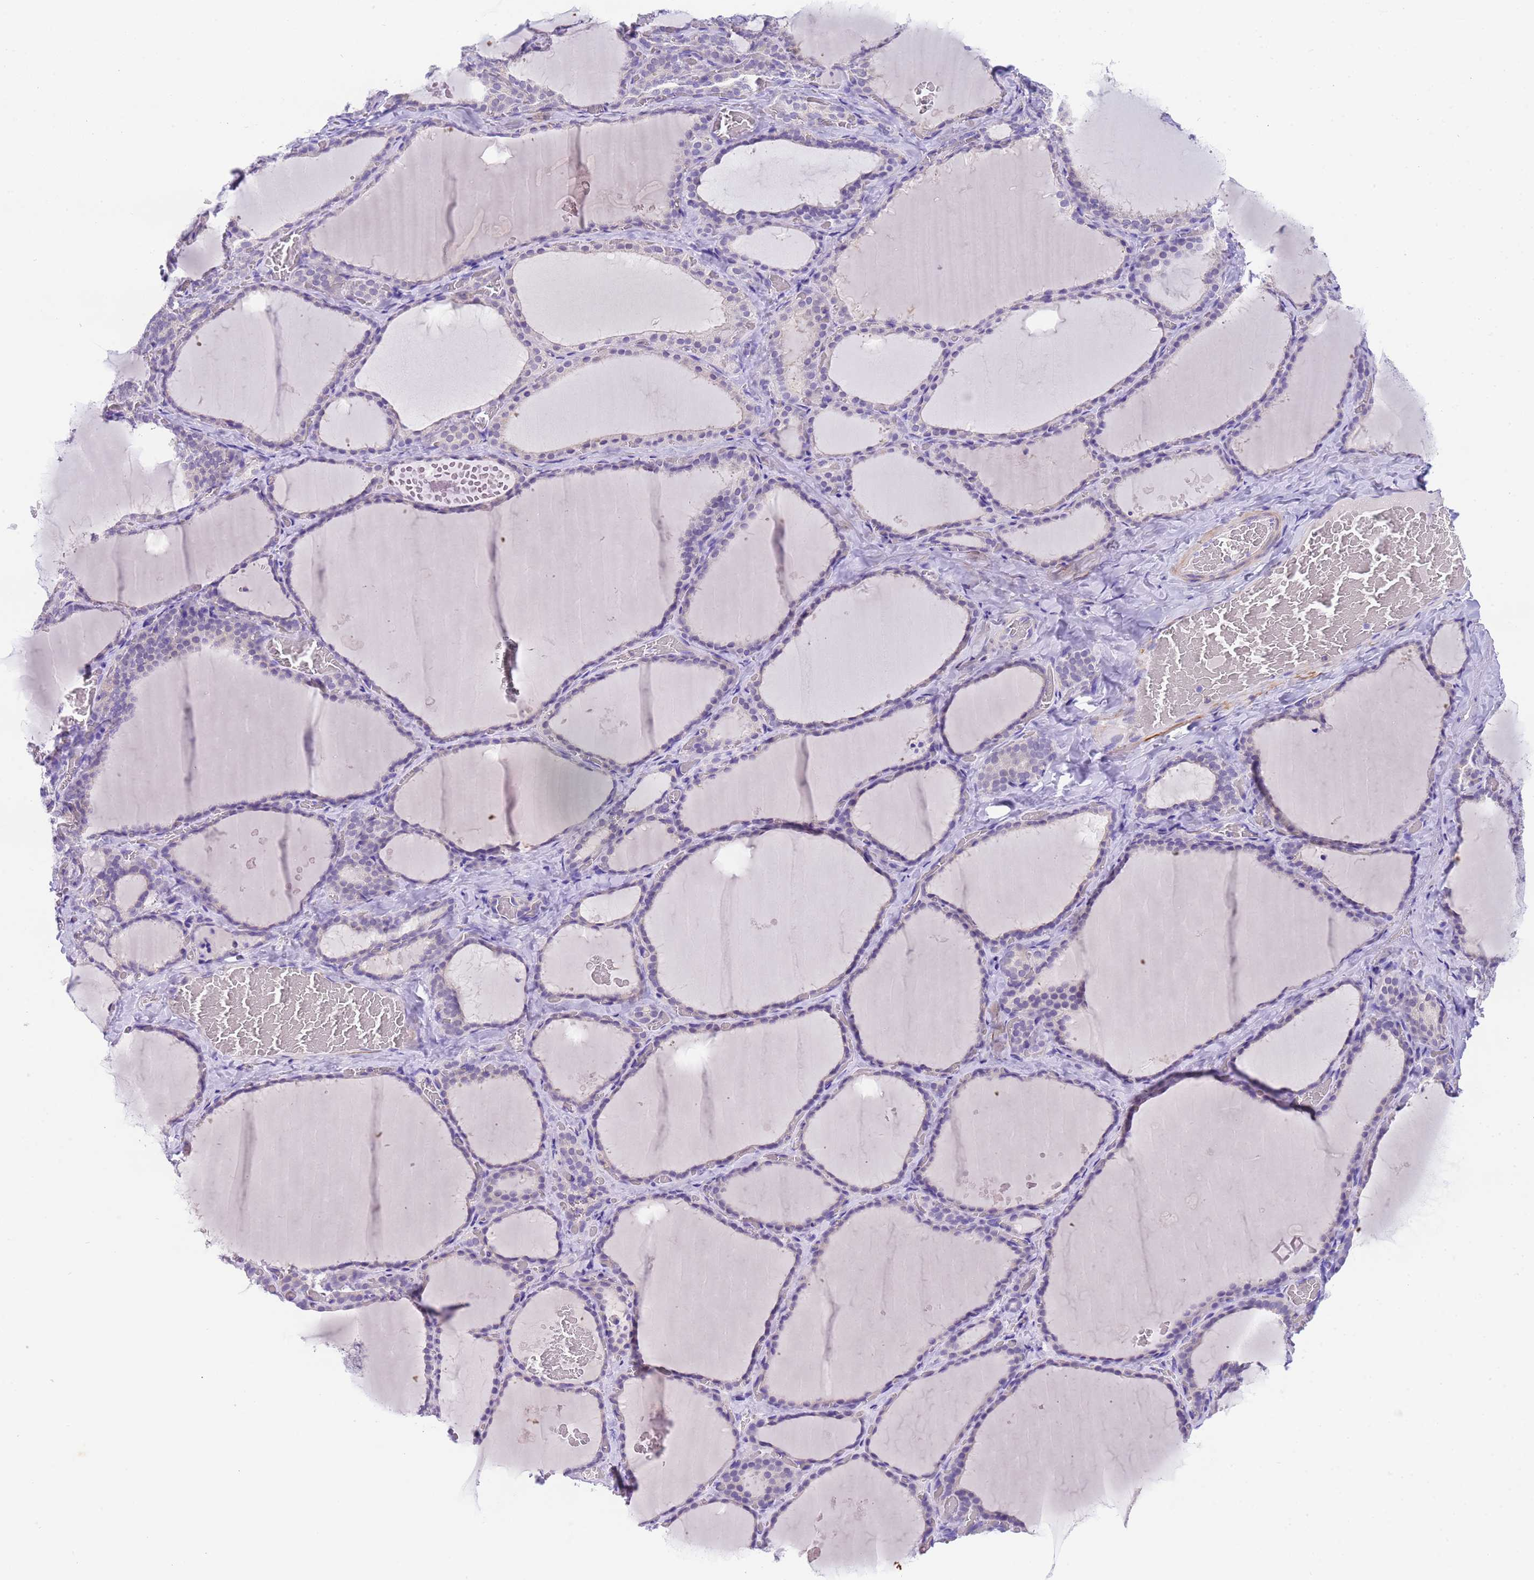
{"staining": {"intensity": "negative", "quantity": "none", "location": "none"}, "tissue": "thyroid gland", "cell_type": "Glandular cells", "image_type": "normal", "snomed": [{"axis": "morphology", "description": "Normal tissue, NOS"}, {"axis": "topography", "description": "Thyroid gland"}], "caption": "Unremarkable thyroid gland was stained to show a protein in brown. There is no significant staining in glandular cells. (DAB (3,3'-diaminobenzidine) immunohistochemistry (IHC) with hematoxylin counter stain).", "gene": "USP38", "patient": {"sex": "female", "age": 39}}